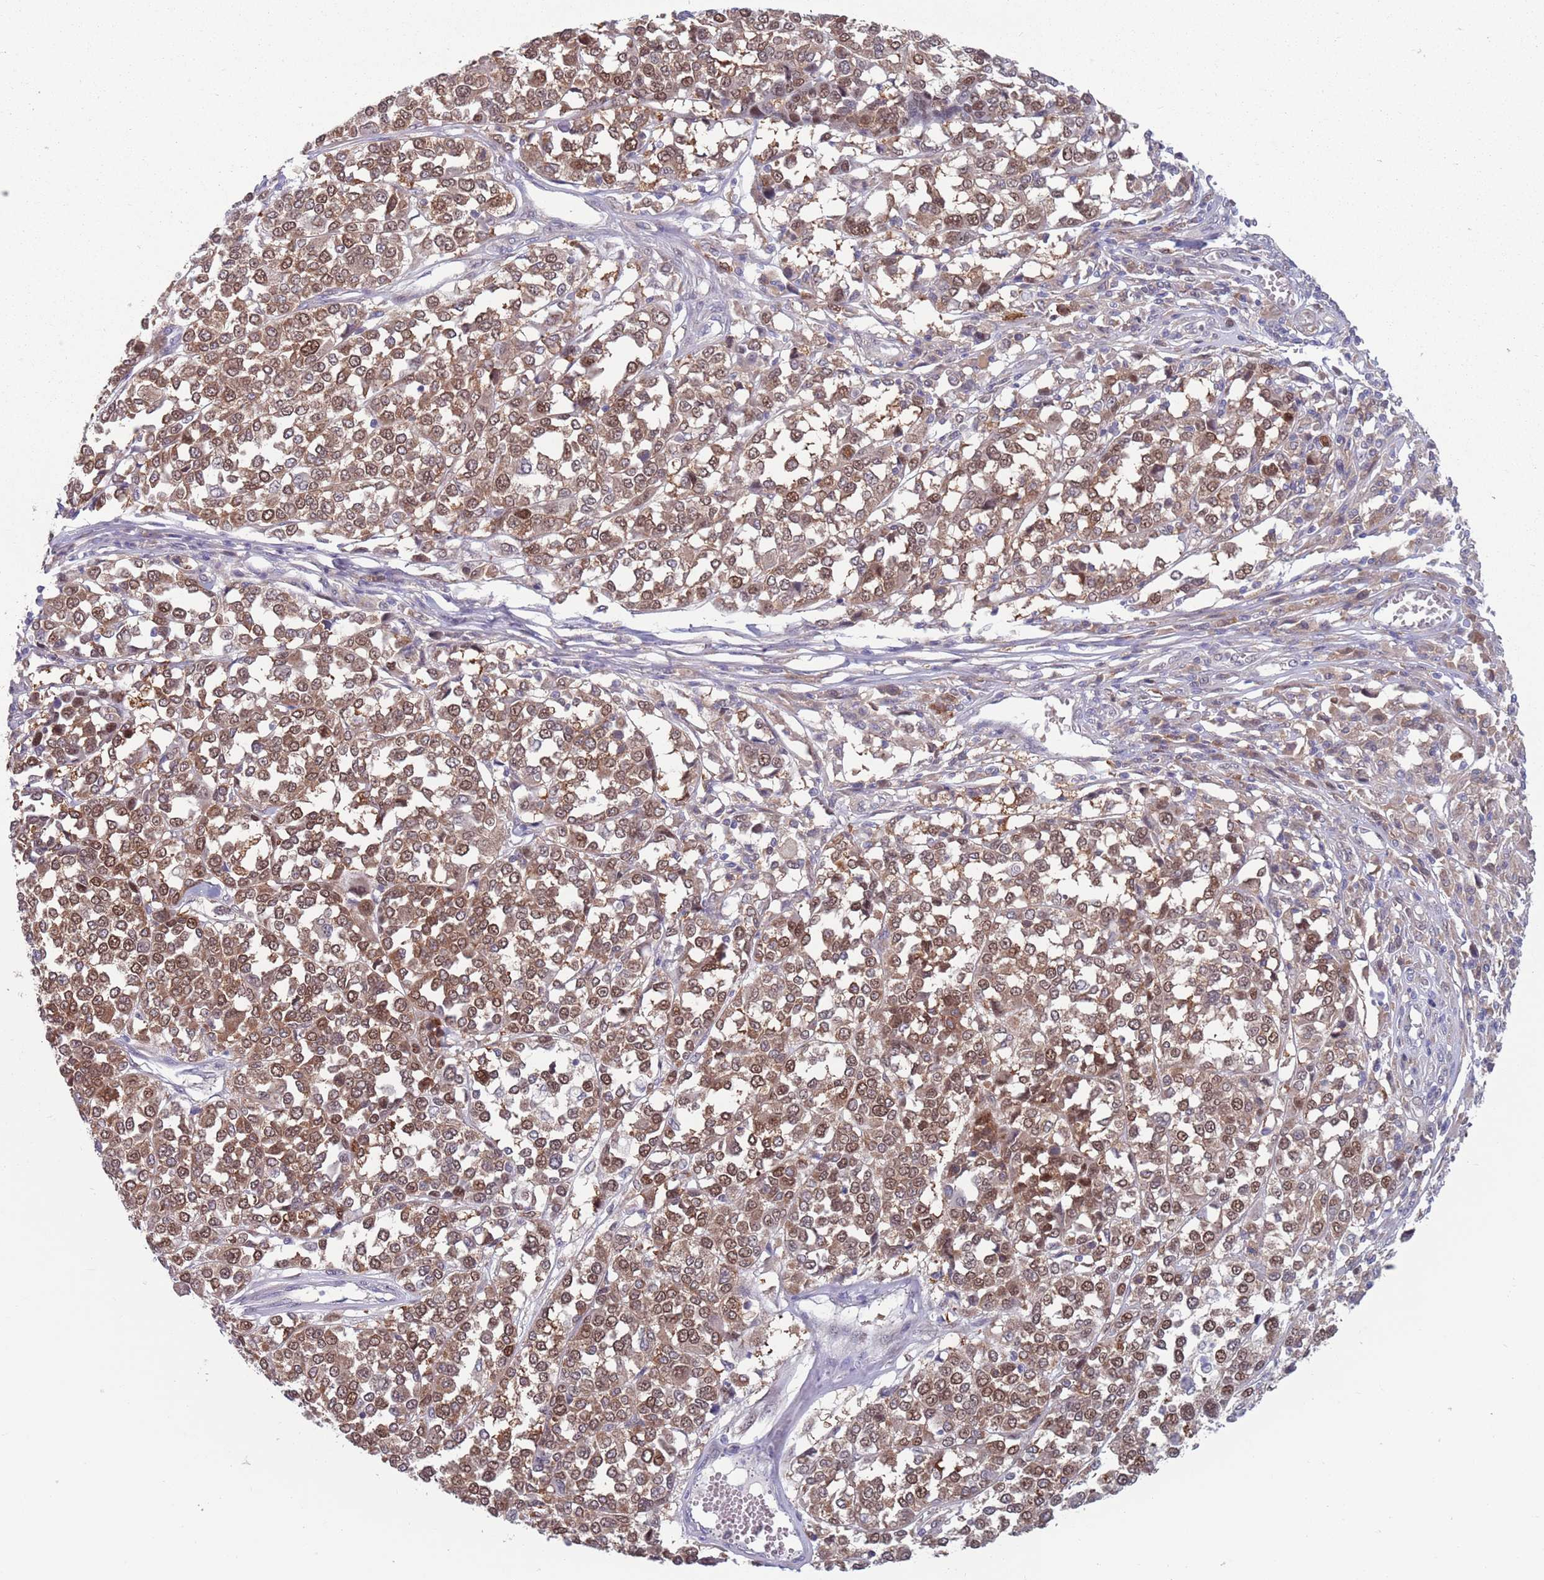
{"staining": {"intensity": "moderate", "quantity": ">75%", "location": "cytoplasmic/membranous,nuclear"}, "tissue": "melanoma", "cell_type": "Tumor cells", "image_type": "cancer", "snomed": [{"axis": "morphology", "description": "Malignant melanoma, Metastatic site"}, {"axis": "topography", "description": "Lymph node"}], "caption": "Moderate cytoplasmic/membranous and nuclear staining is seen in about >75% of tumor cells in malignant melanoma (metastatic site).", "gene": "CLNS1A", "patient": {"sex": "male", "age": 44}}